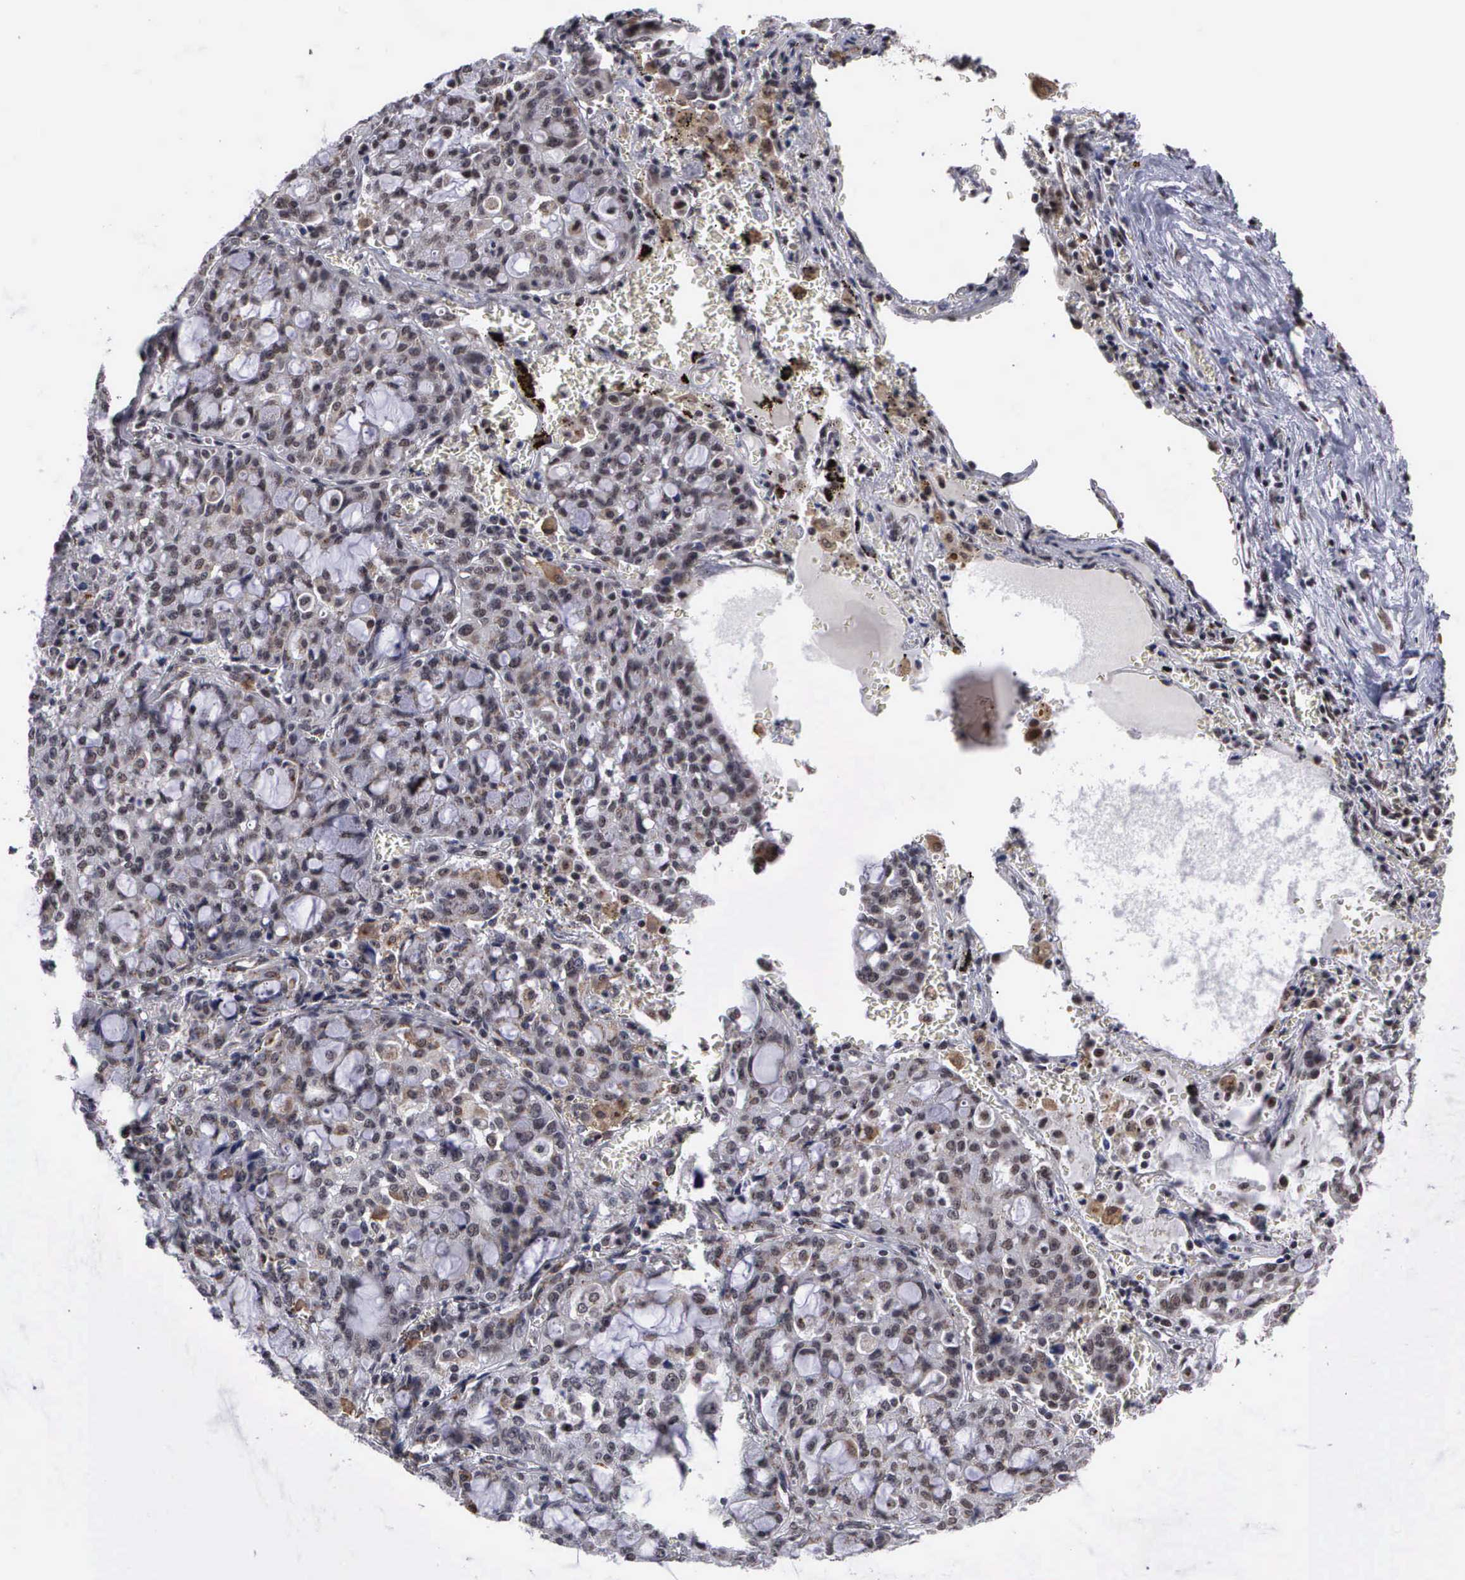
{"staining": {"intensity": "moderate", "quantity": ">75%", "location": "cytoplasmic/membranous,nuclear"}, "tissue": "lung cancer", "cell_type": "Tumor cells", "image_type": "cancer", "snomed": [{"axis": "morphology", "description": "Adenocarcinoma, NOS"}, {"axis": "topography", "description": "Lung"}], "caption": "Immunohistochemical staining of human lung cancer shows medium levels of moderate cytoplasmic/membranous and nuclear positivity in approximately >75% of tumor cells.", "gene": "GTF2A1", "patient": {"sex": "female", "age": 44}}